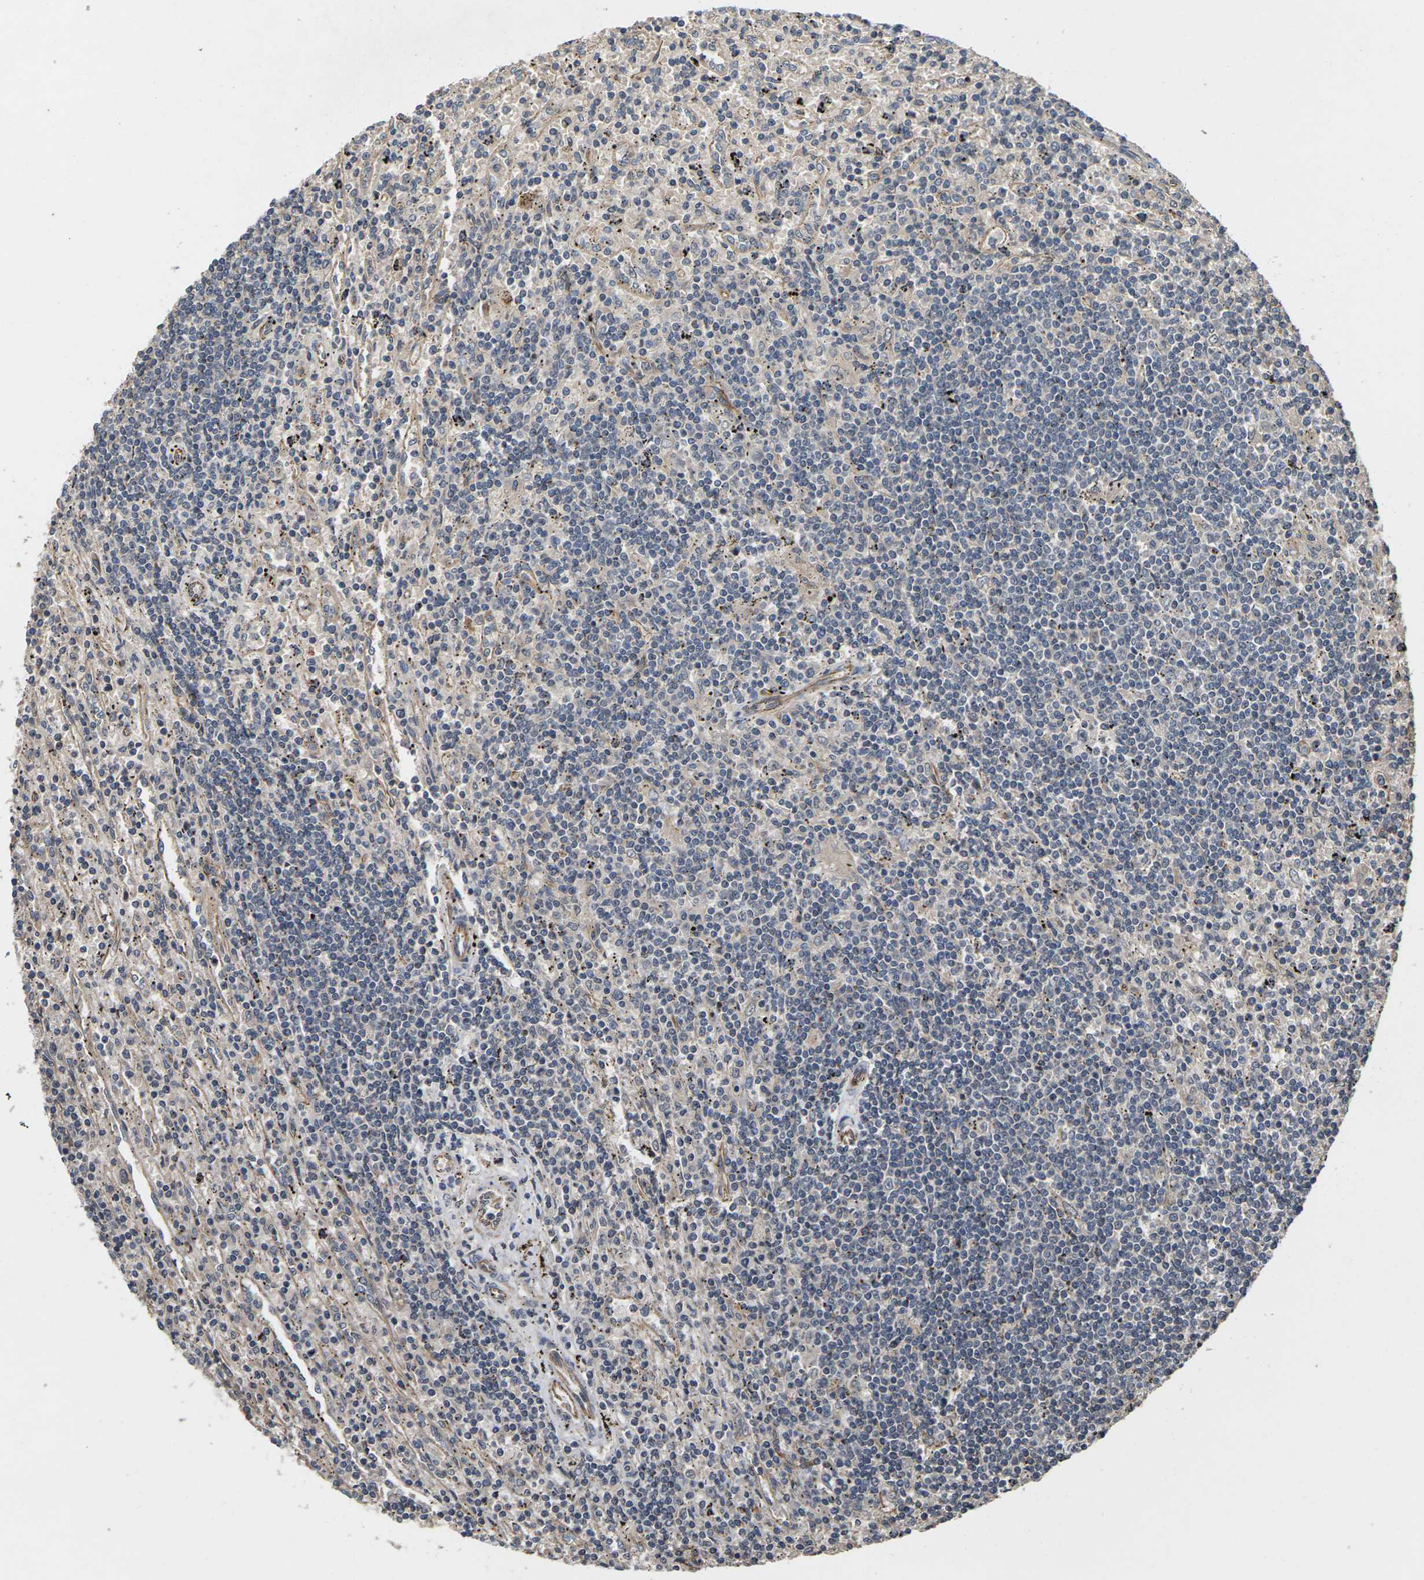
{"staining": {"intensity": "moderate", "quantity": ">75%", "location": "cytoplasmic/membranous"}, "tissue": "lymphoma", "cell_type": "Tumor cells", "image_type": "cancer", "snomed": [{"axis": "morphology", "description": "Malignant lymphoma, non-Hodgkin's type, Low grade"}, {"axis": "topography", "description": "Spleen"}], "caption": "Immunohistochemical staining of human malignant lymphoma, non-Hodgkin's type (low-grade) demonstrates moderate cytoplasmic/membranous protein expression in approximately >75% of tumor cells.", "gene": "DKK2", "patient": {"sex": "male", "age": 76}}